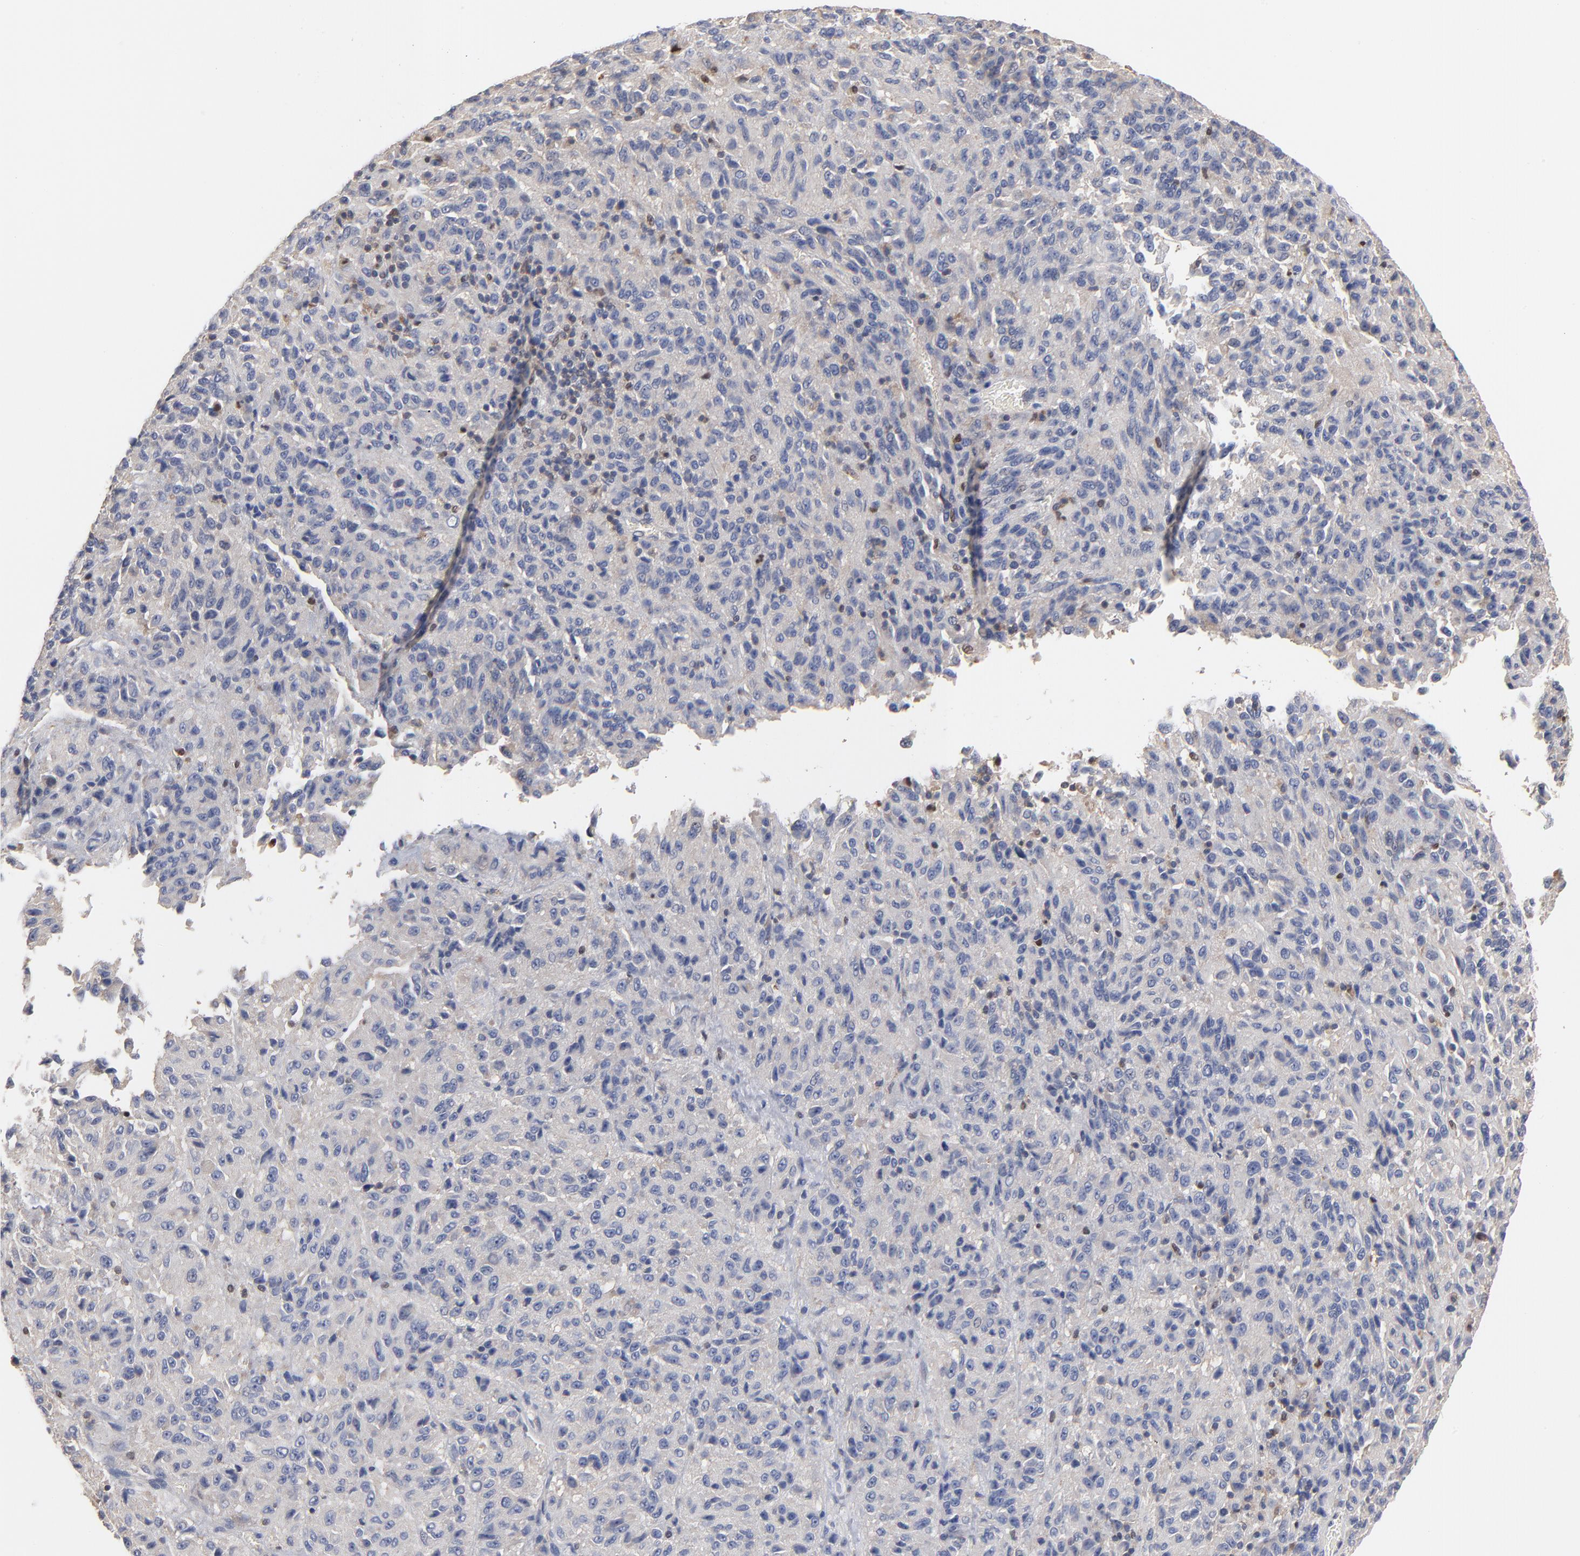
{"staining": {"intensity": "negative", "quantity": "none", "location": "none"}, "tissue": "melanoma", "cell_type": "Tumor cells", "image_type": "cancer", "snomed": [{"axis": "morphology", "description": "Malignant melanoma, Metastatic site"}, {"axis": "topography", "description": "Lung"}], "caption": "An immunohistochemistry histopathology image of melanoma is shown. There is no staining in tumor cells of melanoma.", "gene": "ARHGEF6", "patient": {"sex": "male", "age": 64}}